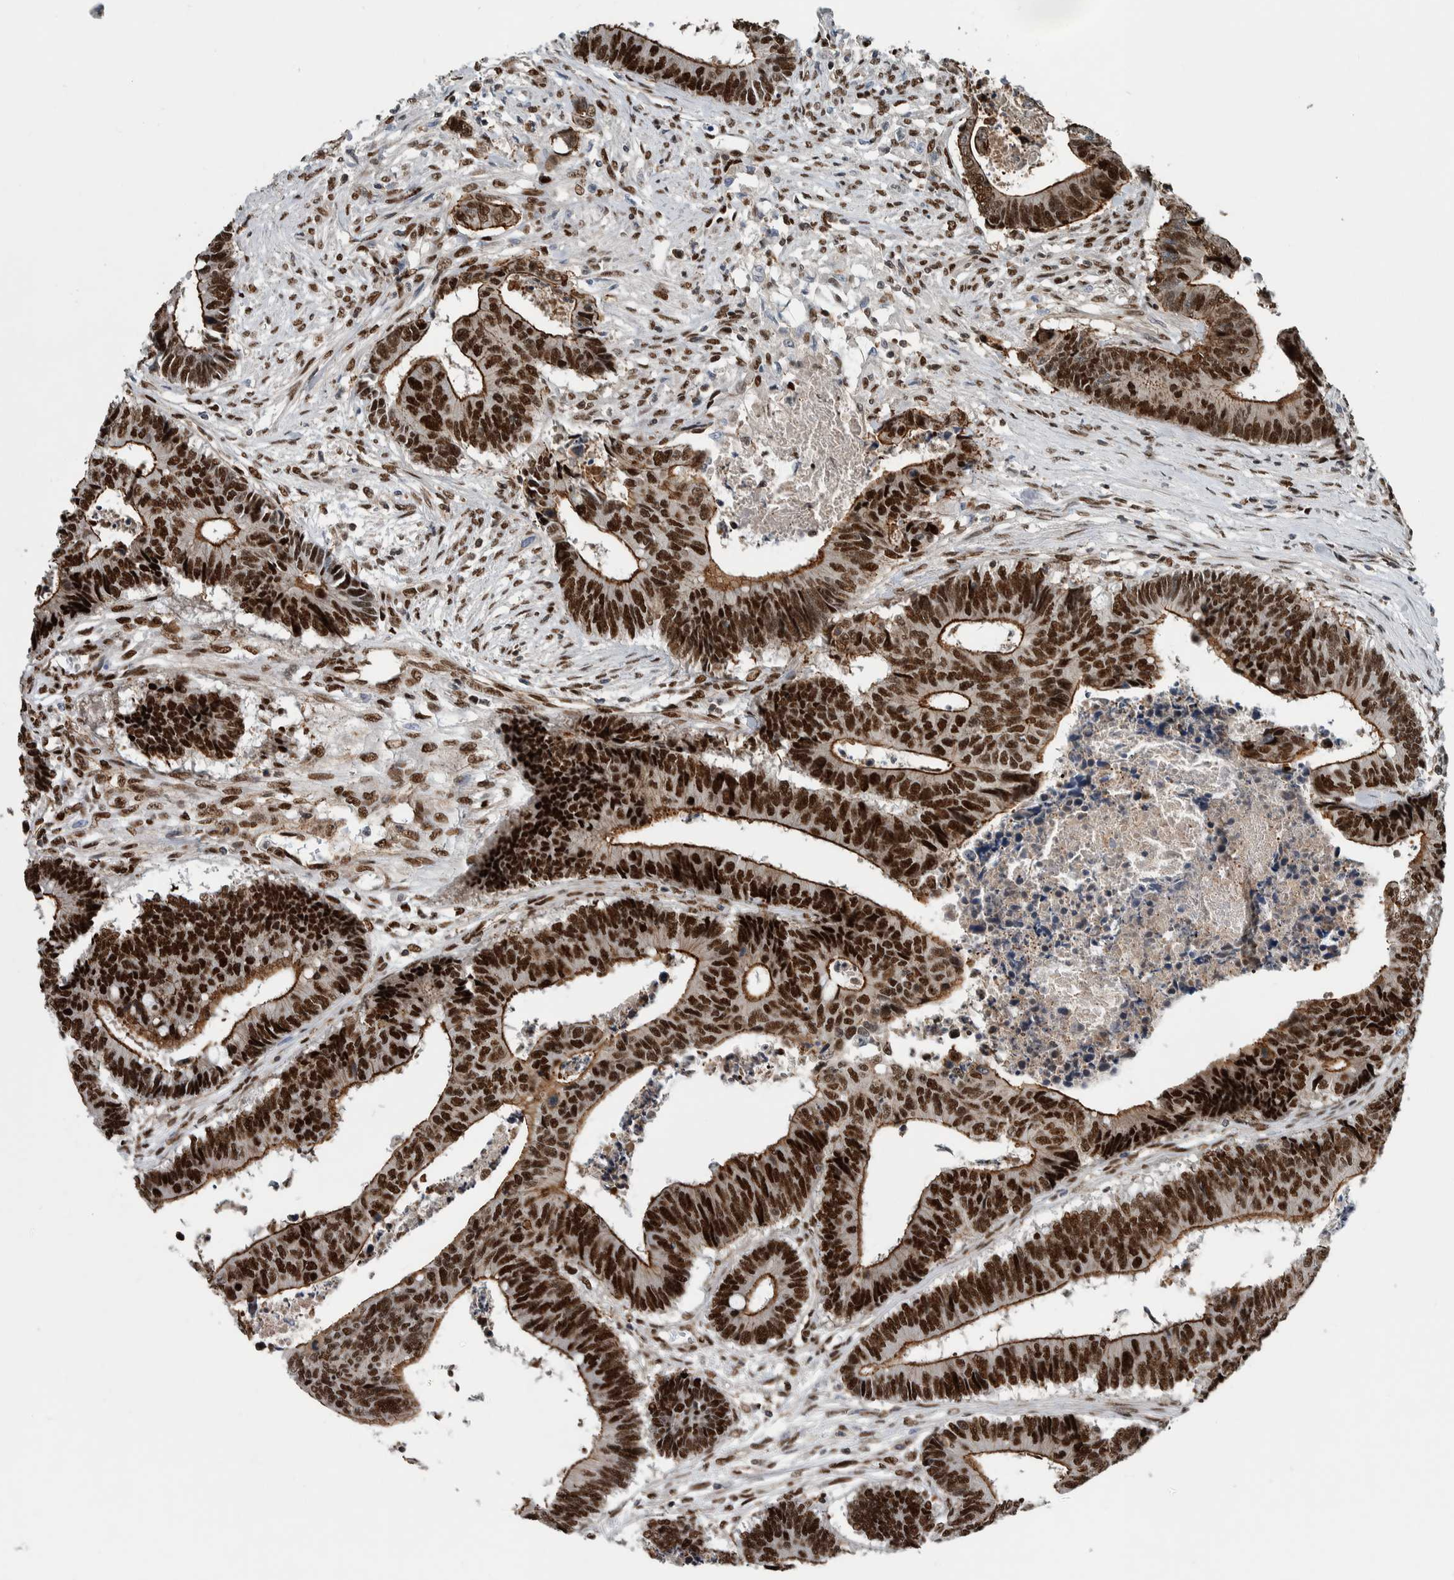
{"staining": {"intensity": "strong", "quantity": ">75%", "location": "cytoplasmic/membranous,nuclear"}, "tissue": "colorectal cancer", "cell_type": "Tumor cells", "image_type": "cancer", "snomed": [{"axis": "morphology", "description": "Adenocarcinoma, NOS"}, {"axis": "topography", "description": "Rectum"}], "caption": "Tumor cells show high levels of strong cytoplasmic/membranous and nuclear expression in approximately >75% of cells in human colorectal cancer.", "gene": "FAM135B", "patient": {"sex": "male", "age": 84}}